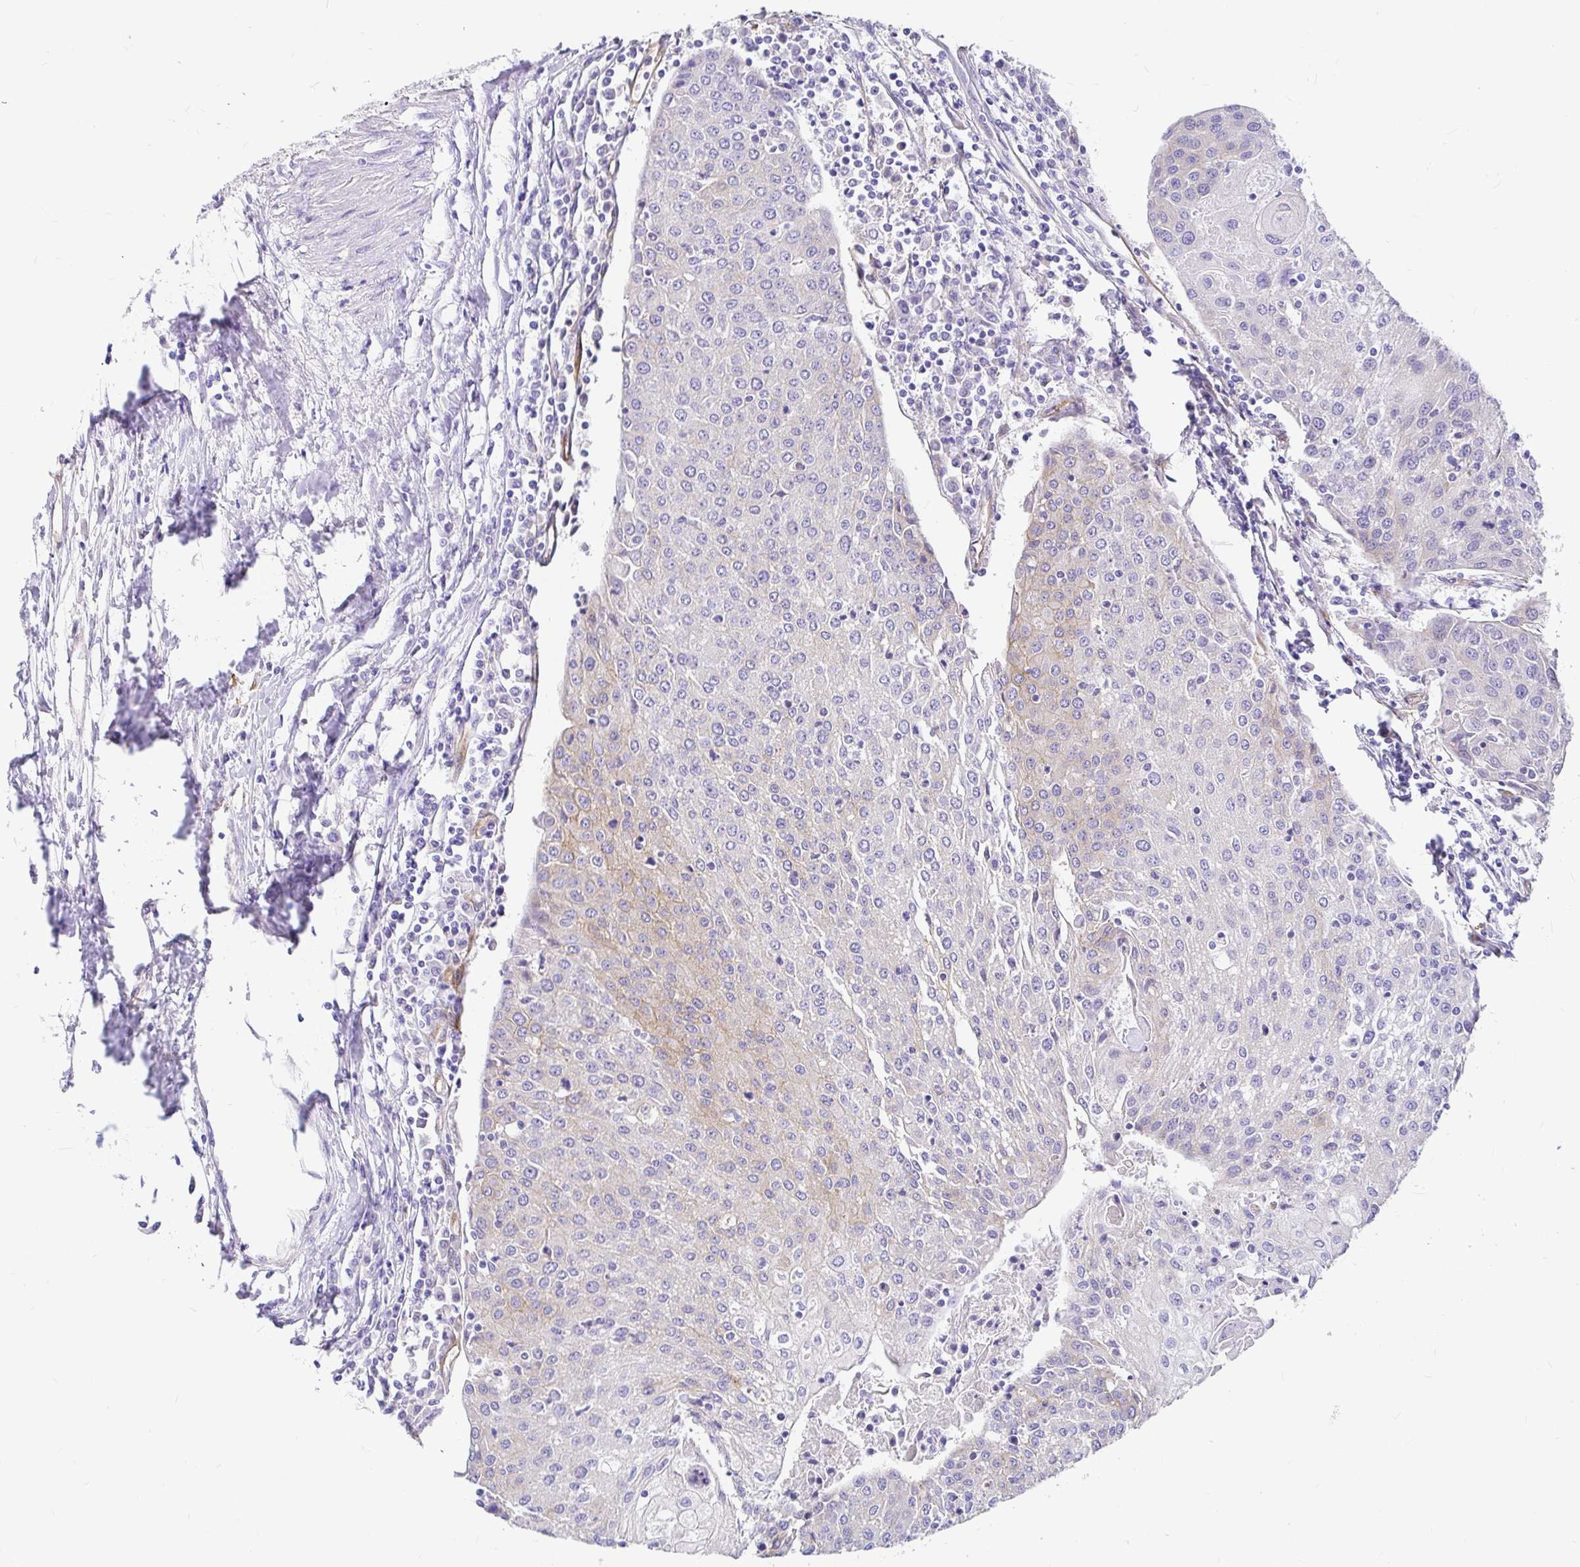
{"staining": {"intensity": "weak", "quantity": "25%-75%", "location": "cytoplasmic/membranous"}, "tissue": "urothelial cancer", "cell_type": "Tumor cells", "image_type": "cancer", "snomed": [{"axis": "morphology", "description": "Urothelial carcinoma, High grade"}, {"axis": "topography", "description": "Urinary bladder"}], "caption": "Human urothelial cancer stained for a protein (brown) shows weak cytoplasmic/membranous positive staining in approximately 25%-75% of tumor cells.", "gene": "MYO1B", "patient": {"sex": "female", "age": 85}}